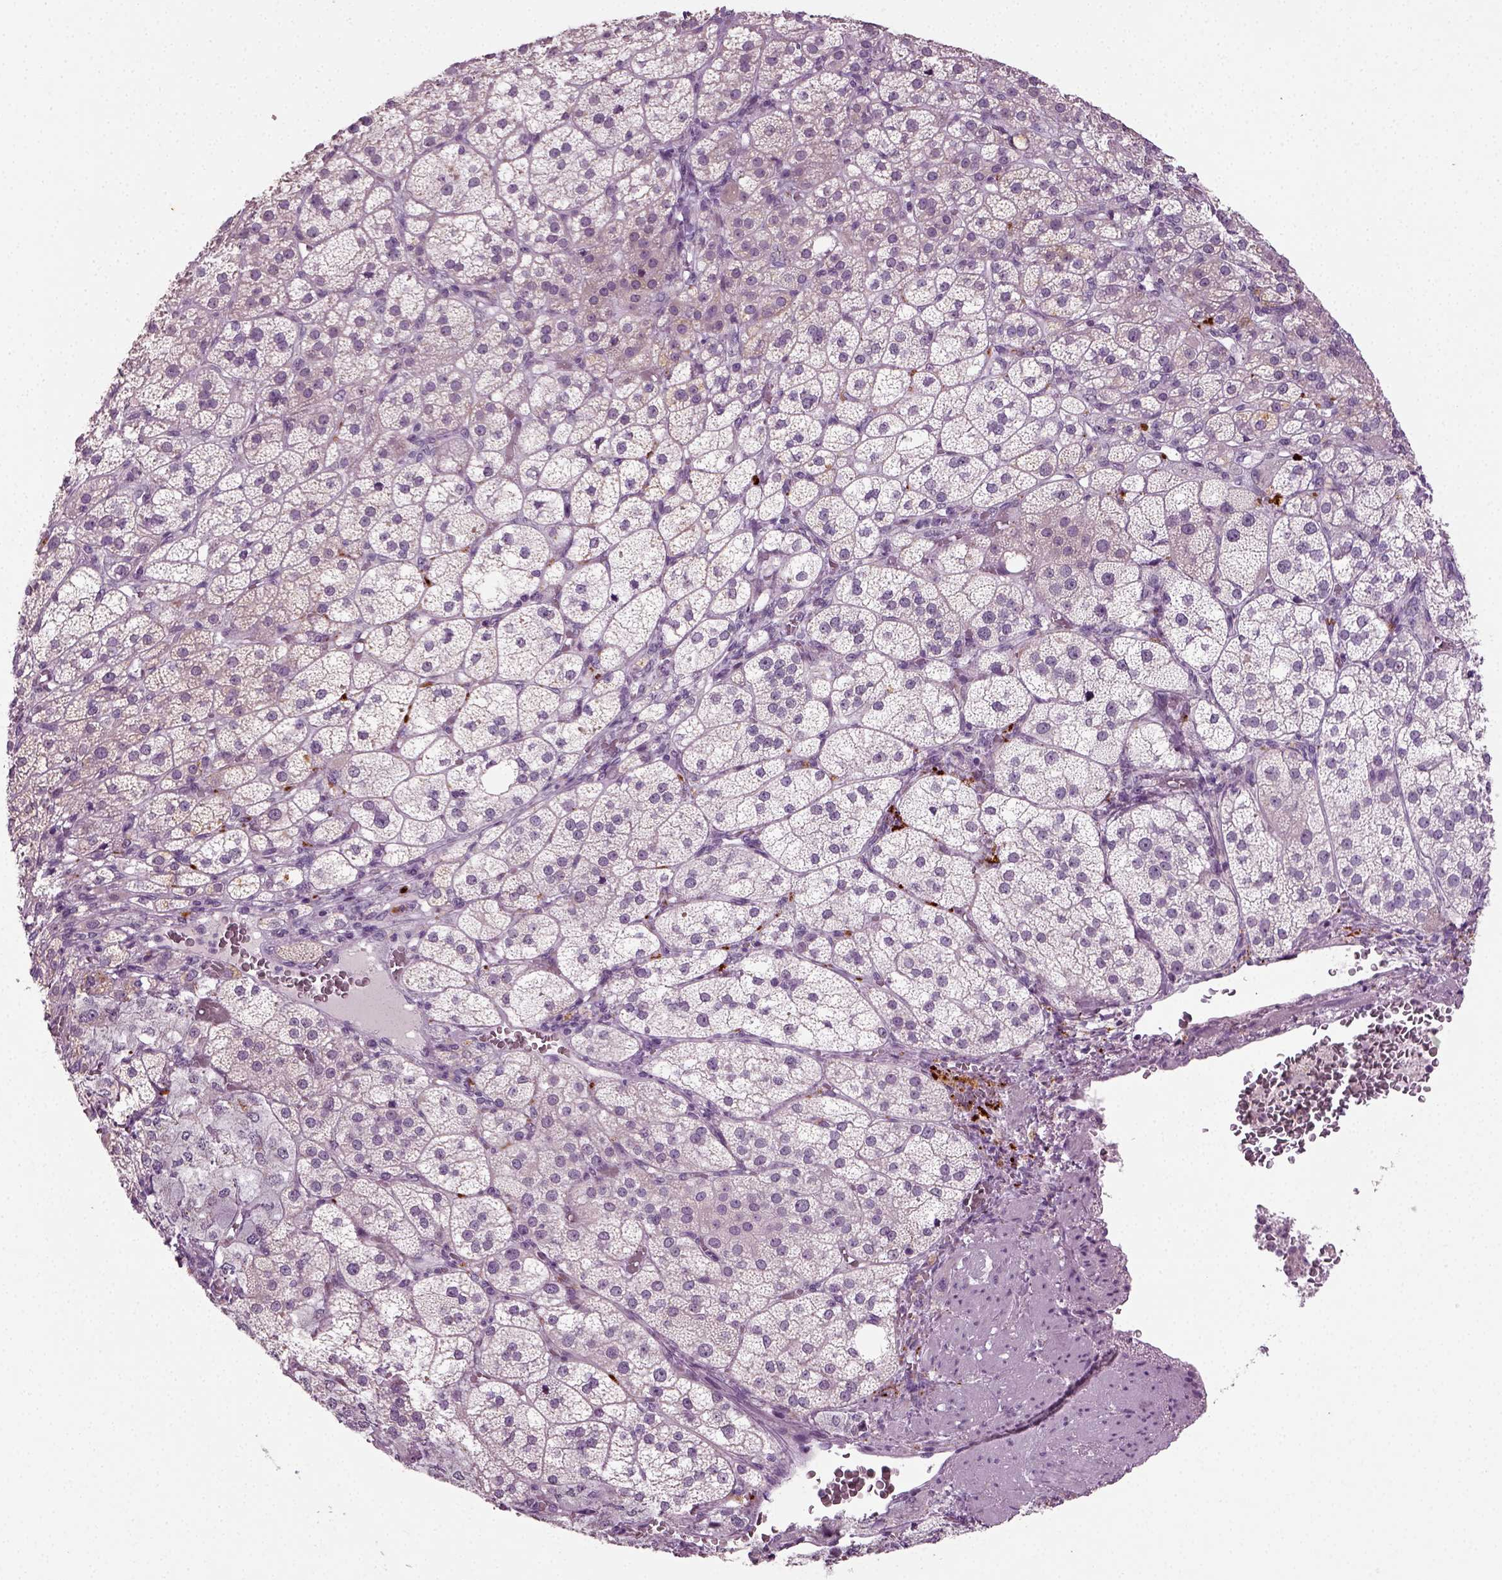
{"staining": {"intensity": "strong", "quantity": "<25%", "location": "cytoplasmic/membranous"}, "tissue": "adrenal gland", "cell_type": "Glandular cells", "image_type": "normal", "snomed": [{"axis": "morphology", "description": "Normal tissue, NOS"}, {"axis": "topography", "description": "Adrenal gland"}], "caption": "Adrenal gland stained with immunohistochemistry (IHC) exhibits strong cytoplasmic/membranous staining in about <25% of glandular cells.", "gene": "SYNGAP1", "patient": {"sex": "female", "age": 60}}